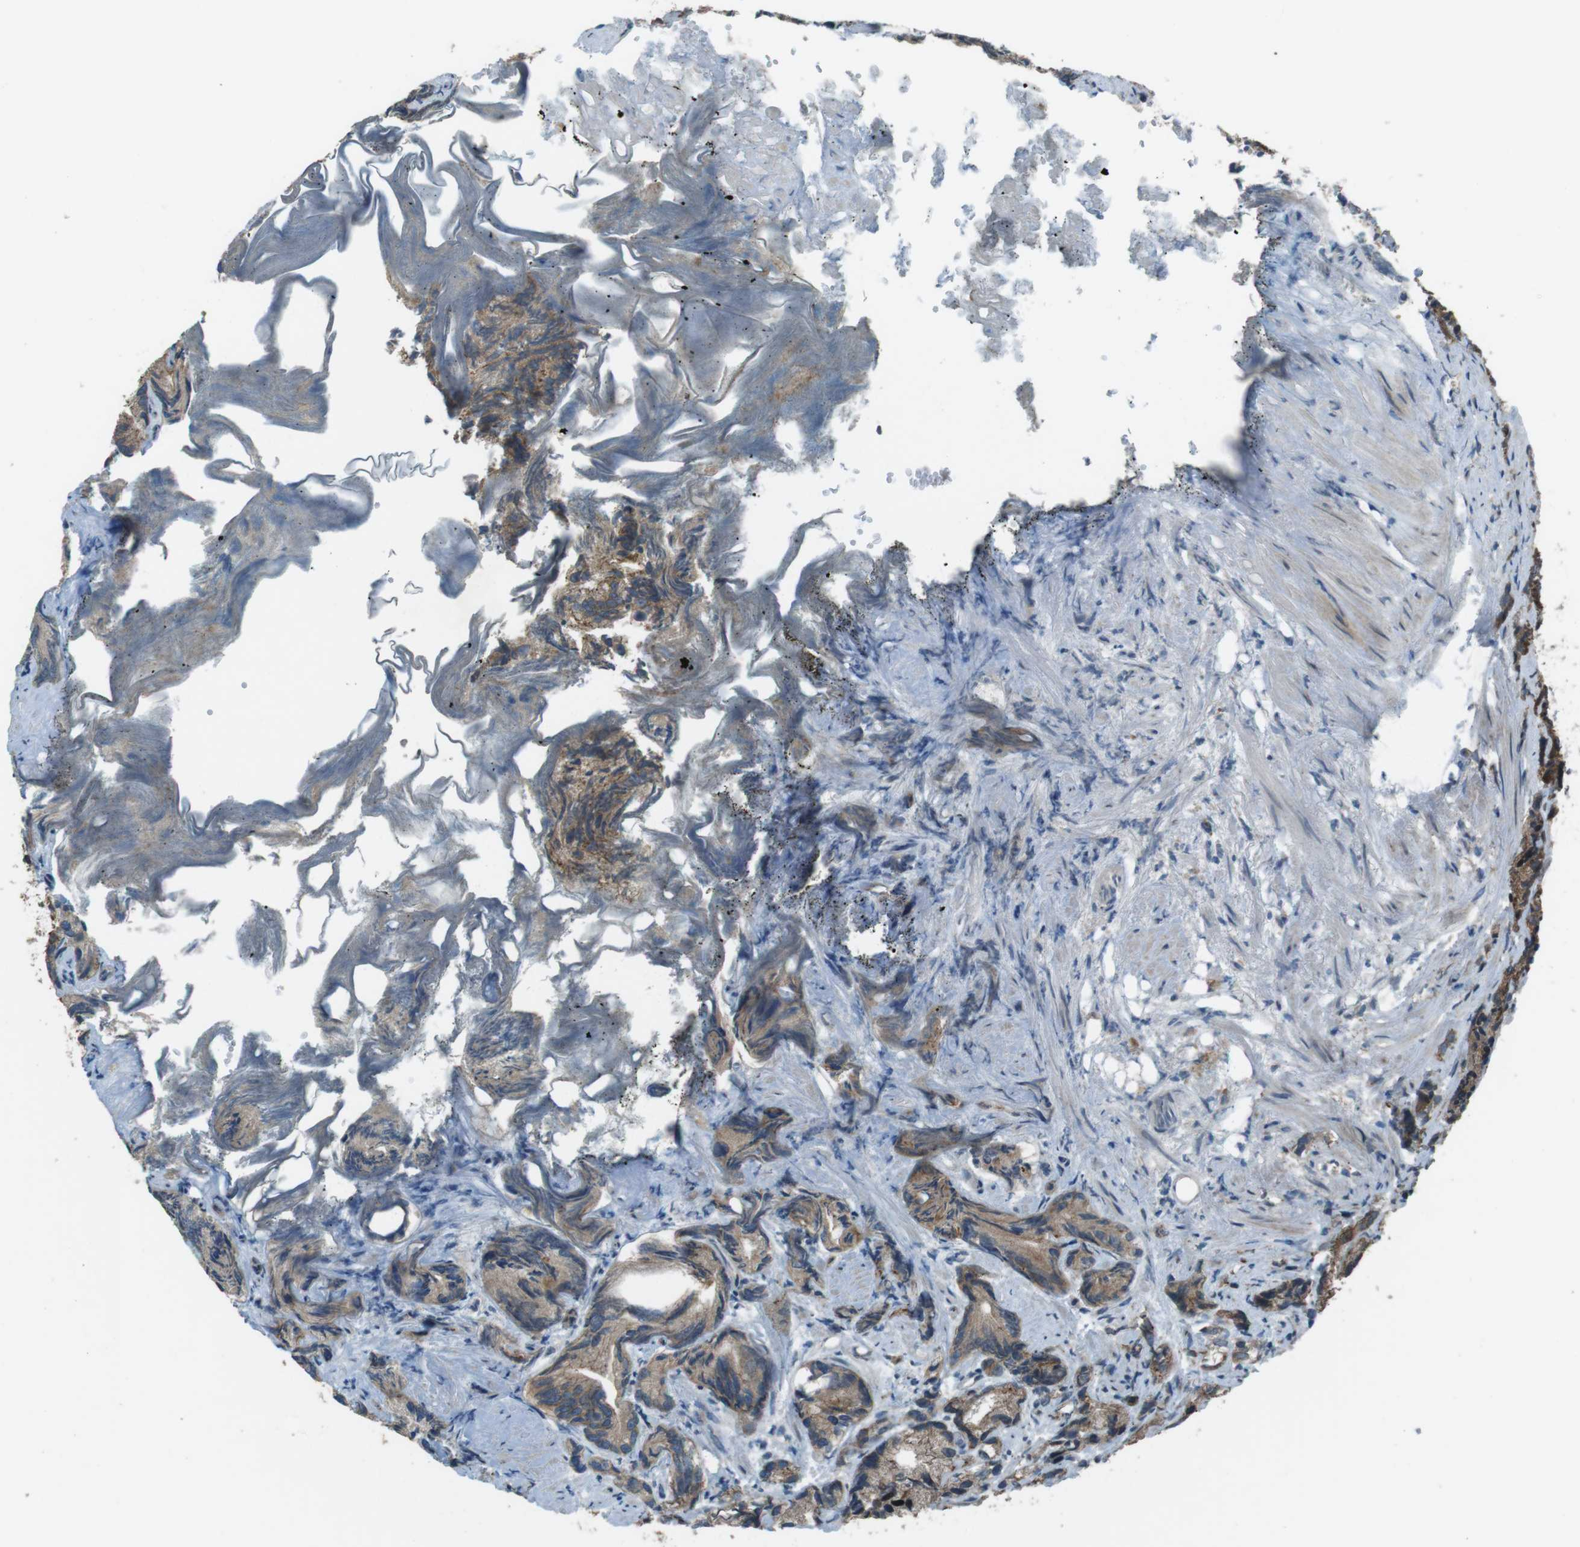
{"staining": {"intensity": "moderate", "quantity": ">75%", "location": "cytoplasmic/membranous"}, "tissue": "prostate cancer", "cell_type": "Tumor cells", "image_type": "cancer", "snomed": [{"axis": "morphology", "description": "Adenocarcinoma, Low grade"}, {"axis": "topography", "description": "Prostate"}], "caption": "DAB (3,3'-diaminobenzidine) immunohistochemical staining of prostate low-grade adenocarcinoma exhibits moderate cytoplasmic/membranous protein expression in about >75% of tumor cells. Using DAB (3,3'-diaminobenzidine) (brown) and hematoxylin (blue) stains, captured at high magnification using brightfield microscopy.", "gene": "ZNF330", "patient": {"sex": "male", "age": 89}}